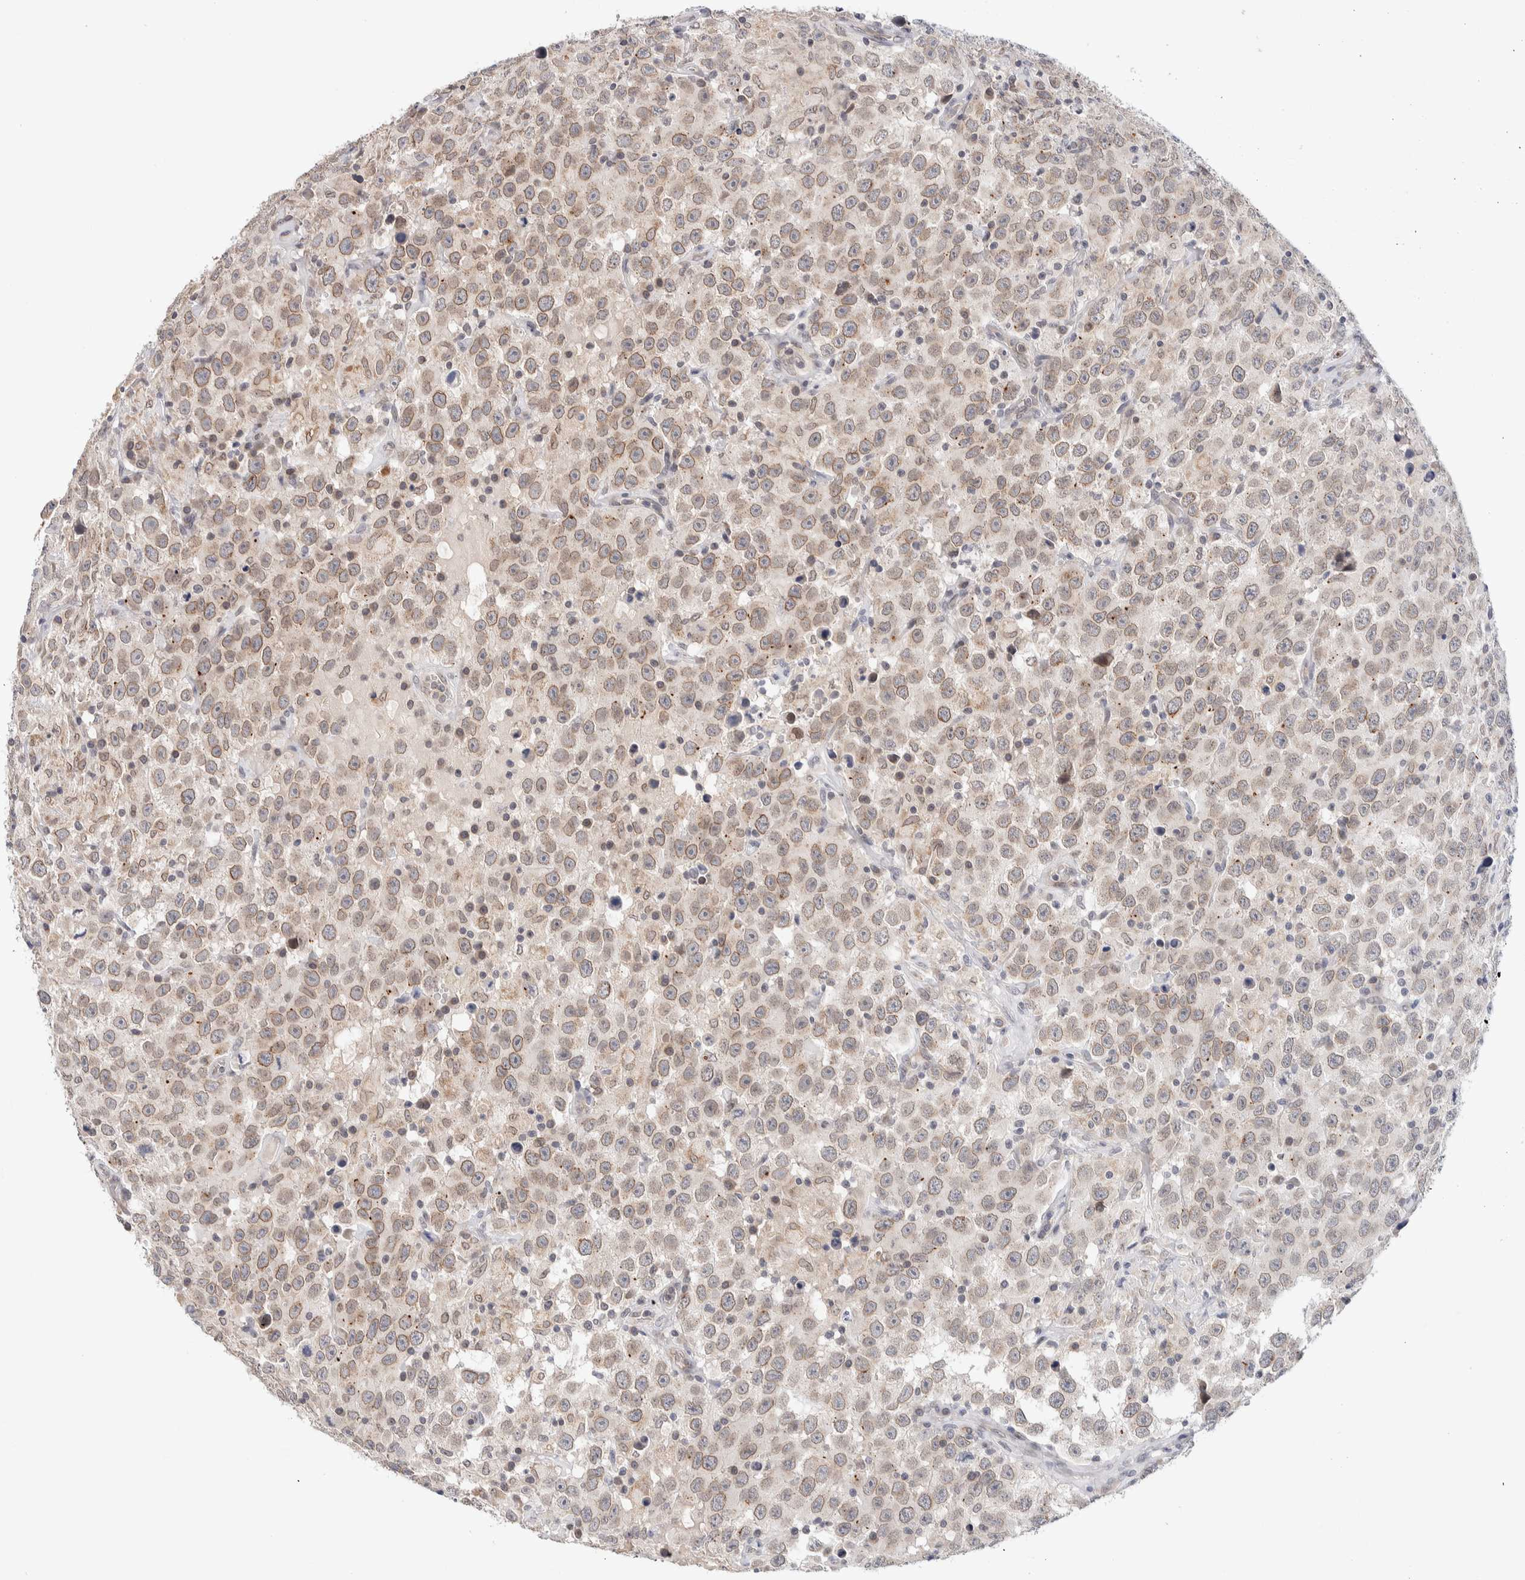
{"staining": {"intensity": "moderate", "quantity": "25%-75%", "location": "cytoplasmic/membranous,nuclear"}, "tissue": "testis cancer", "cell_type": "Tumor cells", "image_type": "cancer", "snomed": [{"axis": "morphology", "description": "Seminoma, NOS"}, {"axis": "topography", "description": "Testis"}], "caption": "Moderate cytoplasmic/membranous and nuclear expression for a protein is appreciated in about 25%-75% of tumor cells of testis cancer using immunohistochemistry.", "gene": "CRAT", "patient": {"sex": "male", "age": 41}}